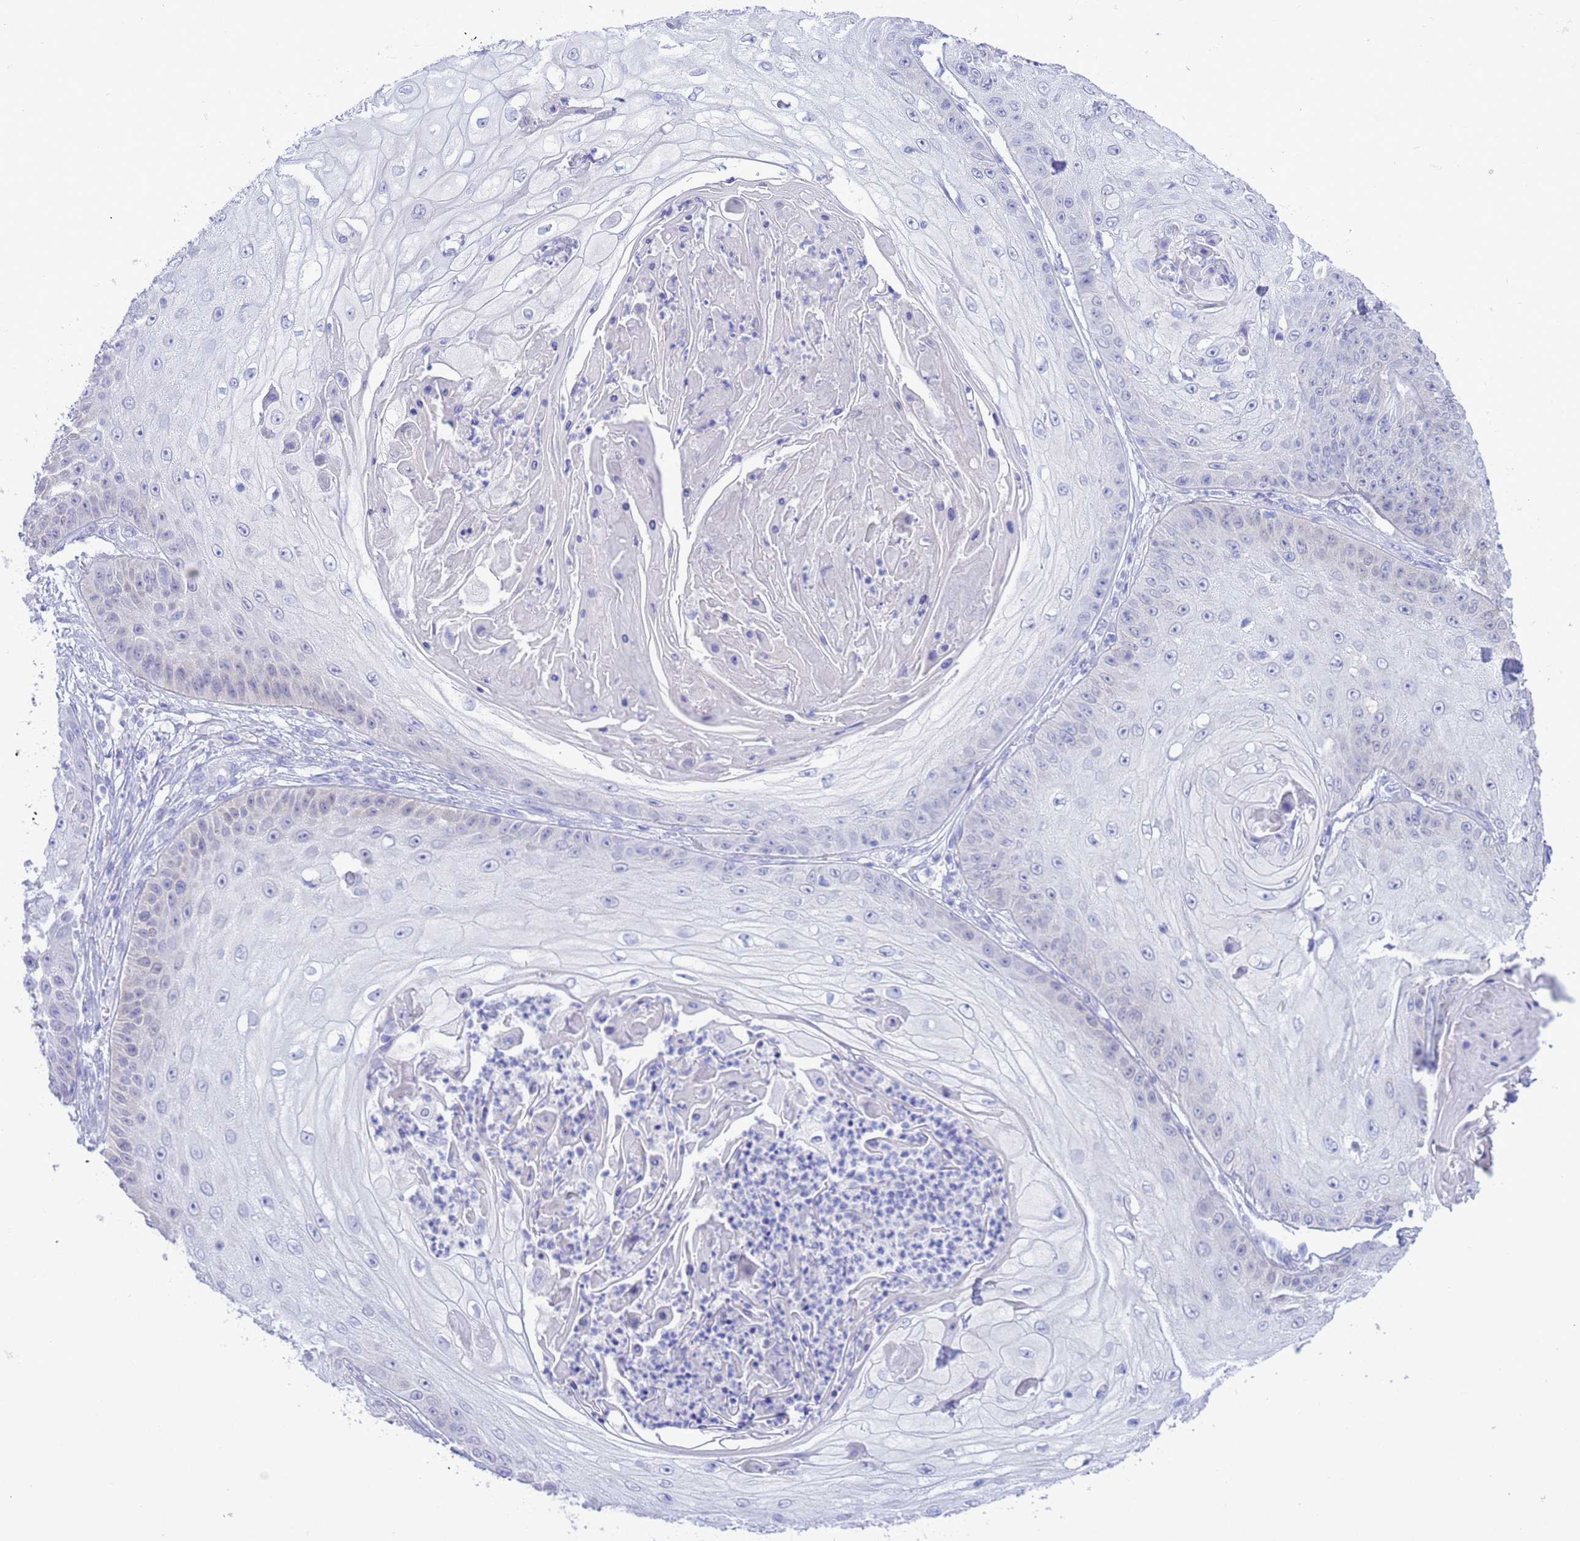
{"staining": {"intensity": "negative", "quantity": "none", "location": "none"}, "tissue": "skin cancer", "cell_type": "Tumor cells", "image_type": "cancer", "snomed": [{"axis": "morphology", "description": "Squamous cell carcinoma, NOS"}, {"axis": "topography", "description": "Skin"}], "caption": "A high-resolution image shows immunohistochemistry staining of skin cancer, which demonstrates no significant positivity in tumor cells.", "gene": "GSTM1", "patient": {"sex": "male", "age": 70}}